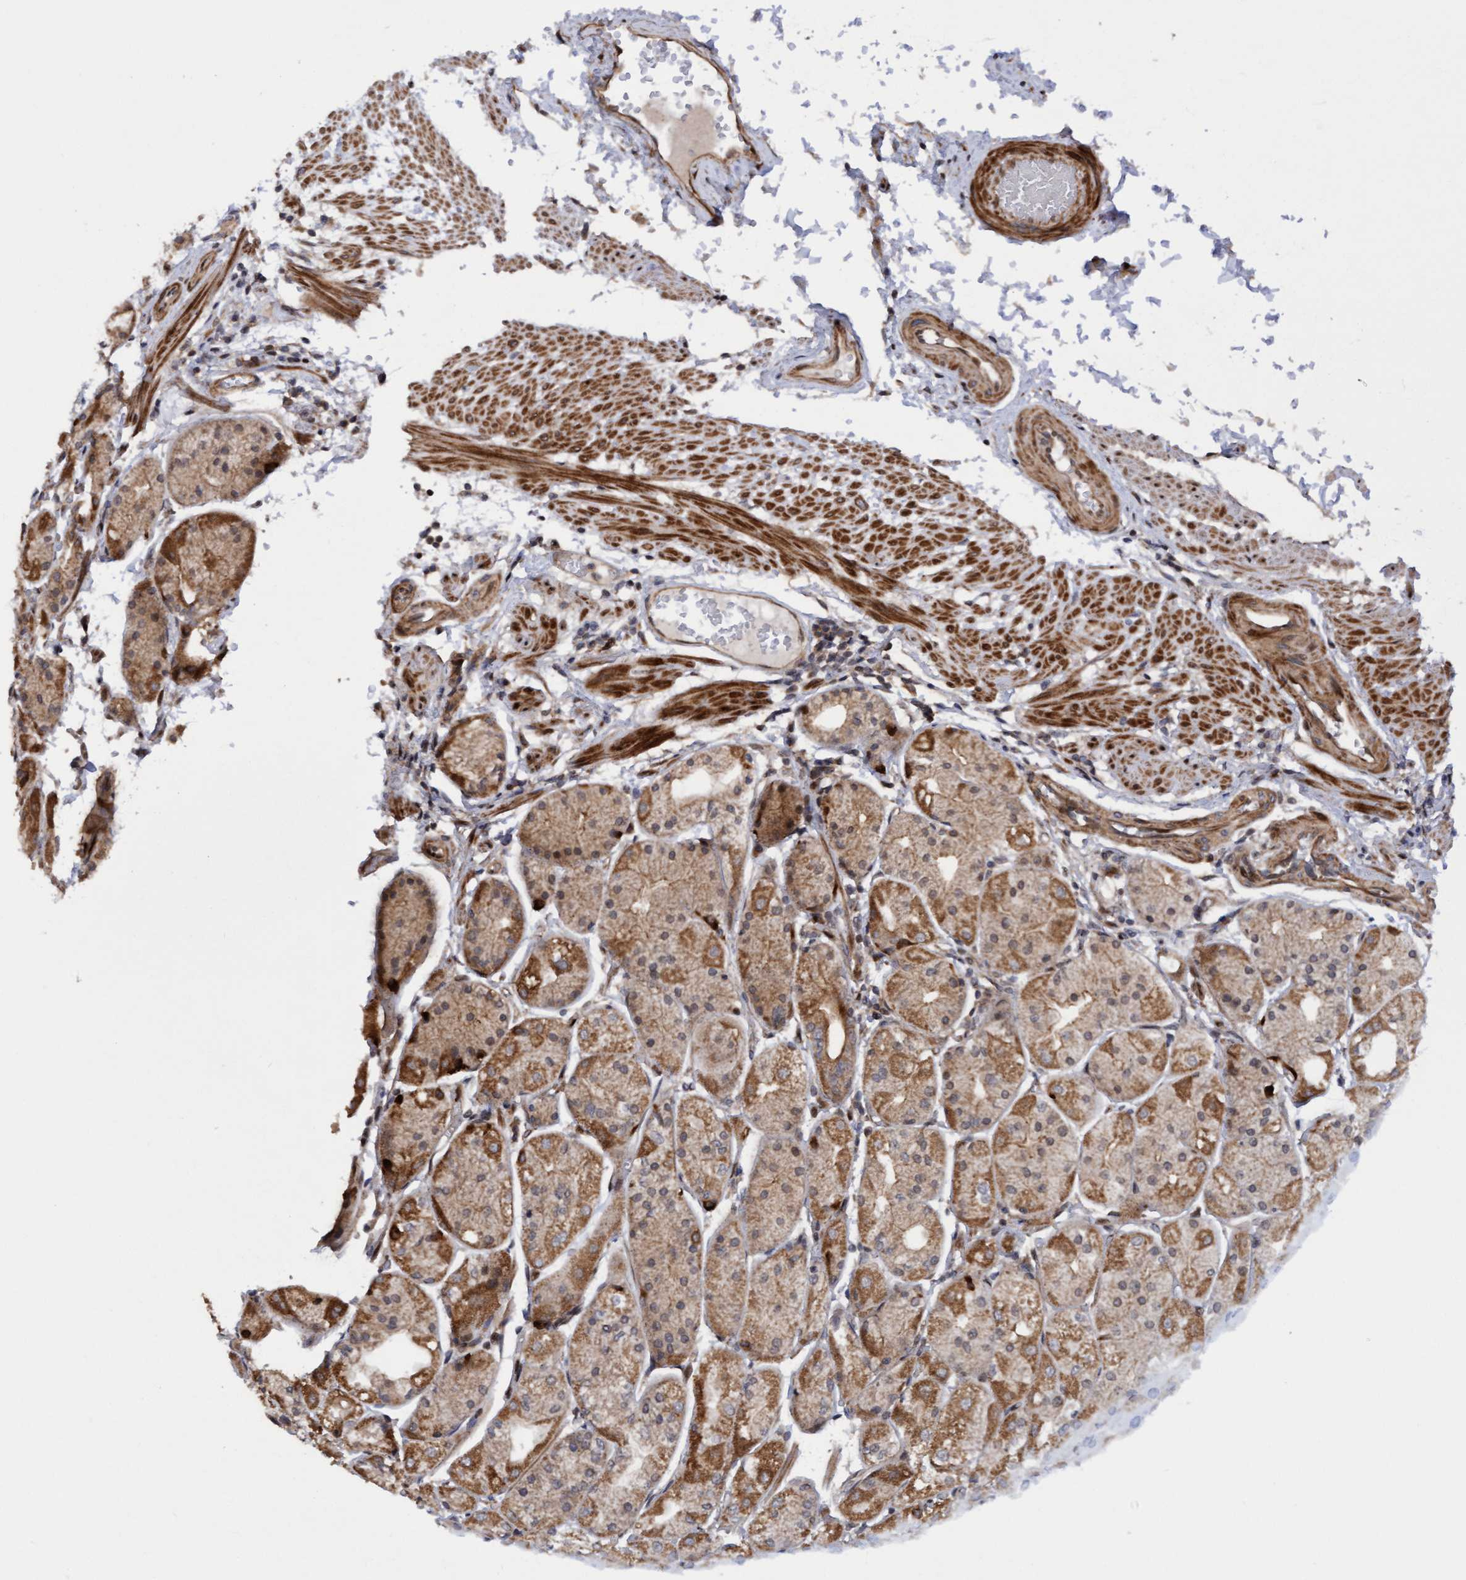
{"staining": {"intensity": "moderate", "quantity": ">75%", "location": "cytoplasmic/membranous"}, "tissue": "stomach", "cell_type": "Glandular cells", "image_type": "normal", "snomed": [{"axis": "morphology", "description": "Normal tissue, NOS"}, {"axis": "topography", "description": "Stomach, upper"}], "caption": "A brown stain highlights moderate cytoplasmic/membranous staining of a protein in glandular cells of unremarkable human stomach.", "gene": "ITFG1", "patient": {"sex": "male", "age": 72}}